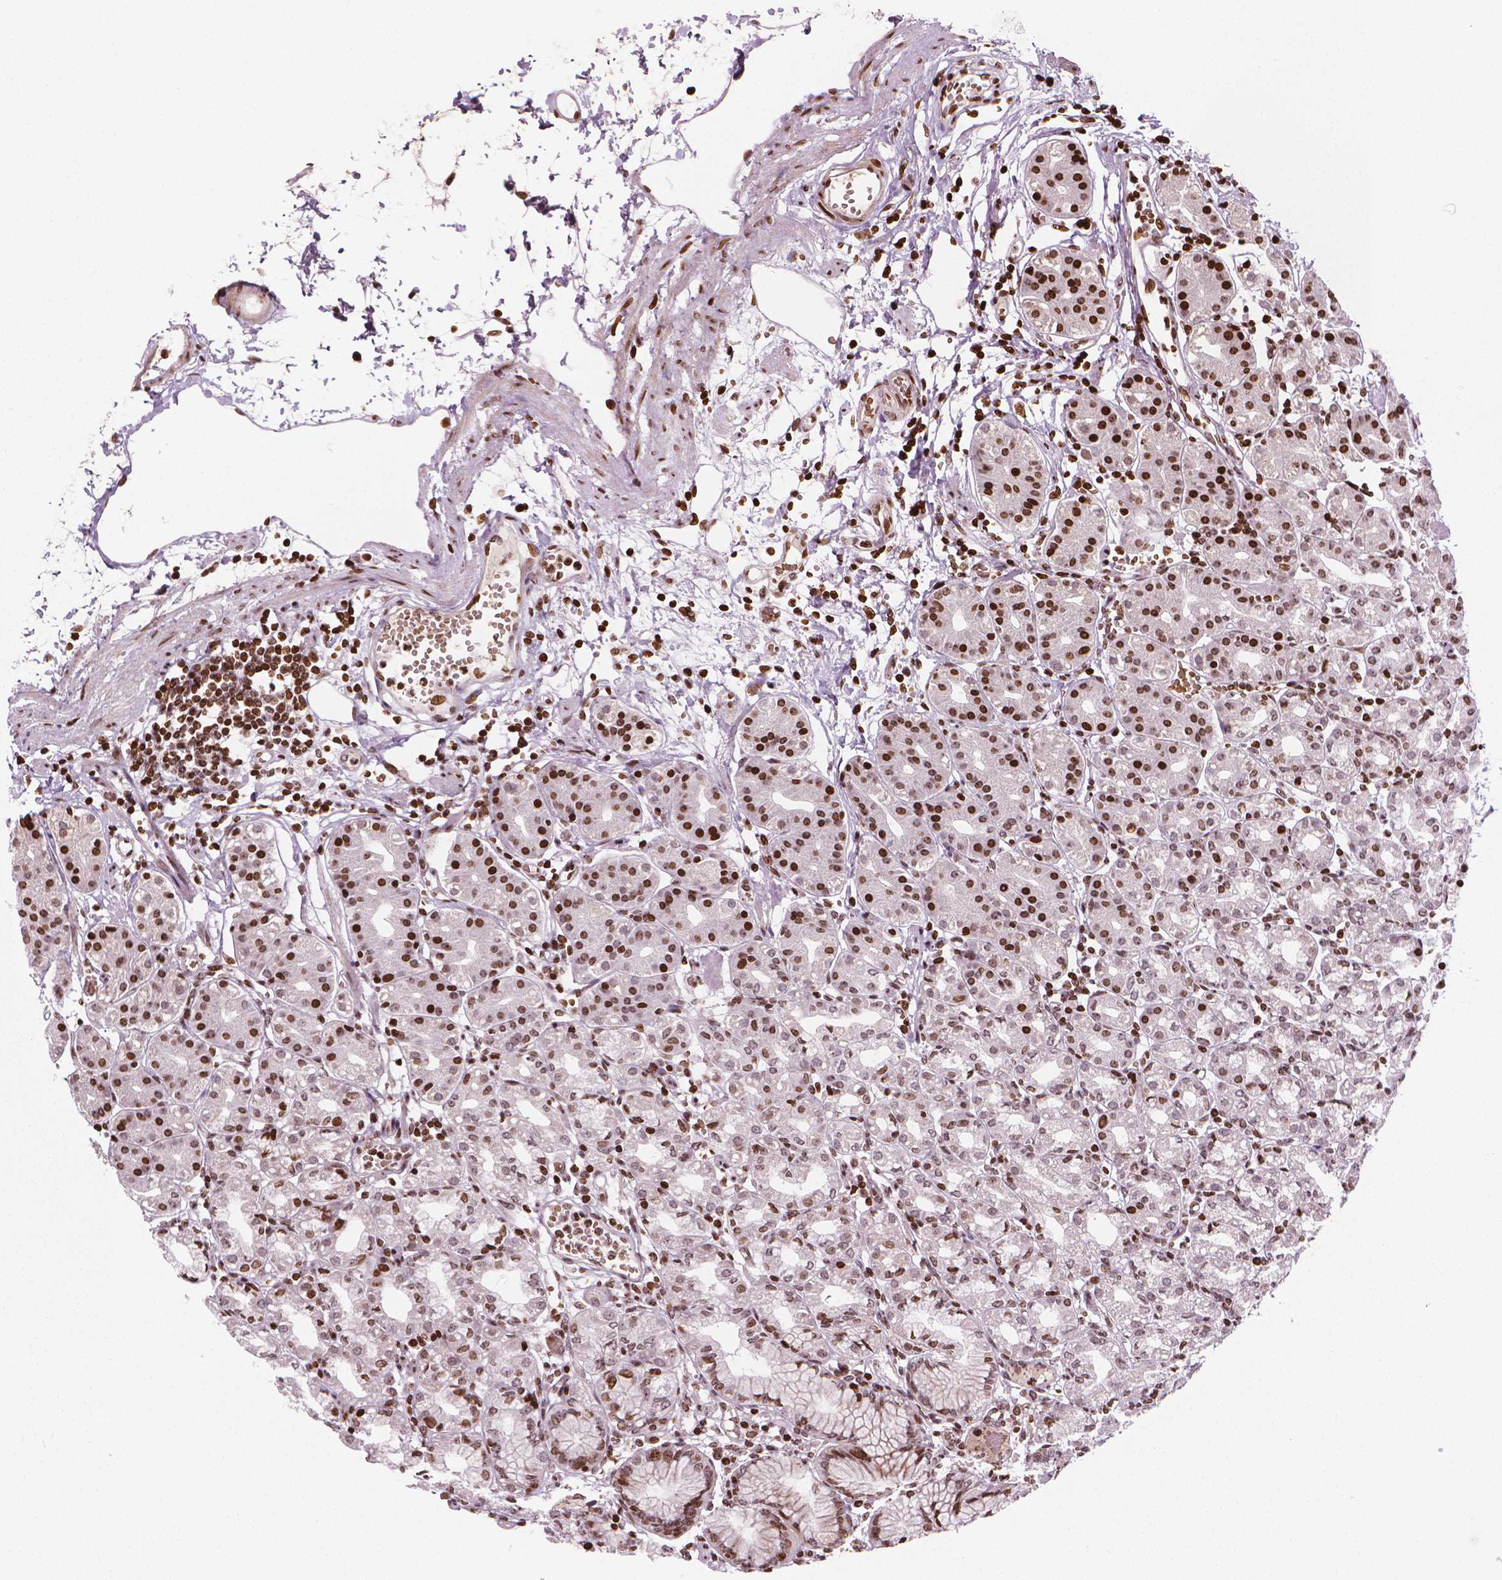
{"staining": {"intensity": "strong", "quantity": "25%-75%", "location": "nuclear"}, "tissue": "stomach", "cell_type": "Glandular cells", "image_type": "normal", "snomed": [{"axis": "morphology", "description": "Normal tissue, NOS"}, {"axis": "topography", "description": "Skeletal muscle"}, {"axis": "topography", "description": "Stomach"}], "caption": "The immunohistochemical stain labels strong nuclear positivity in glandular cells of normal stomach. (Stains: DAB in brown, nuclei in blue, Microscopy: brightfield microscopy at high magnification).", "gene": "PIP4K2A", "patient": {"sex": "female", "age": 57}}